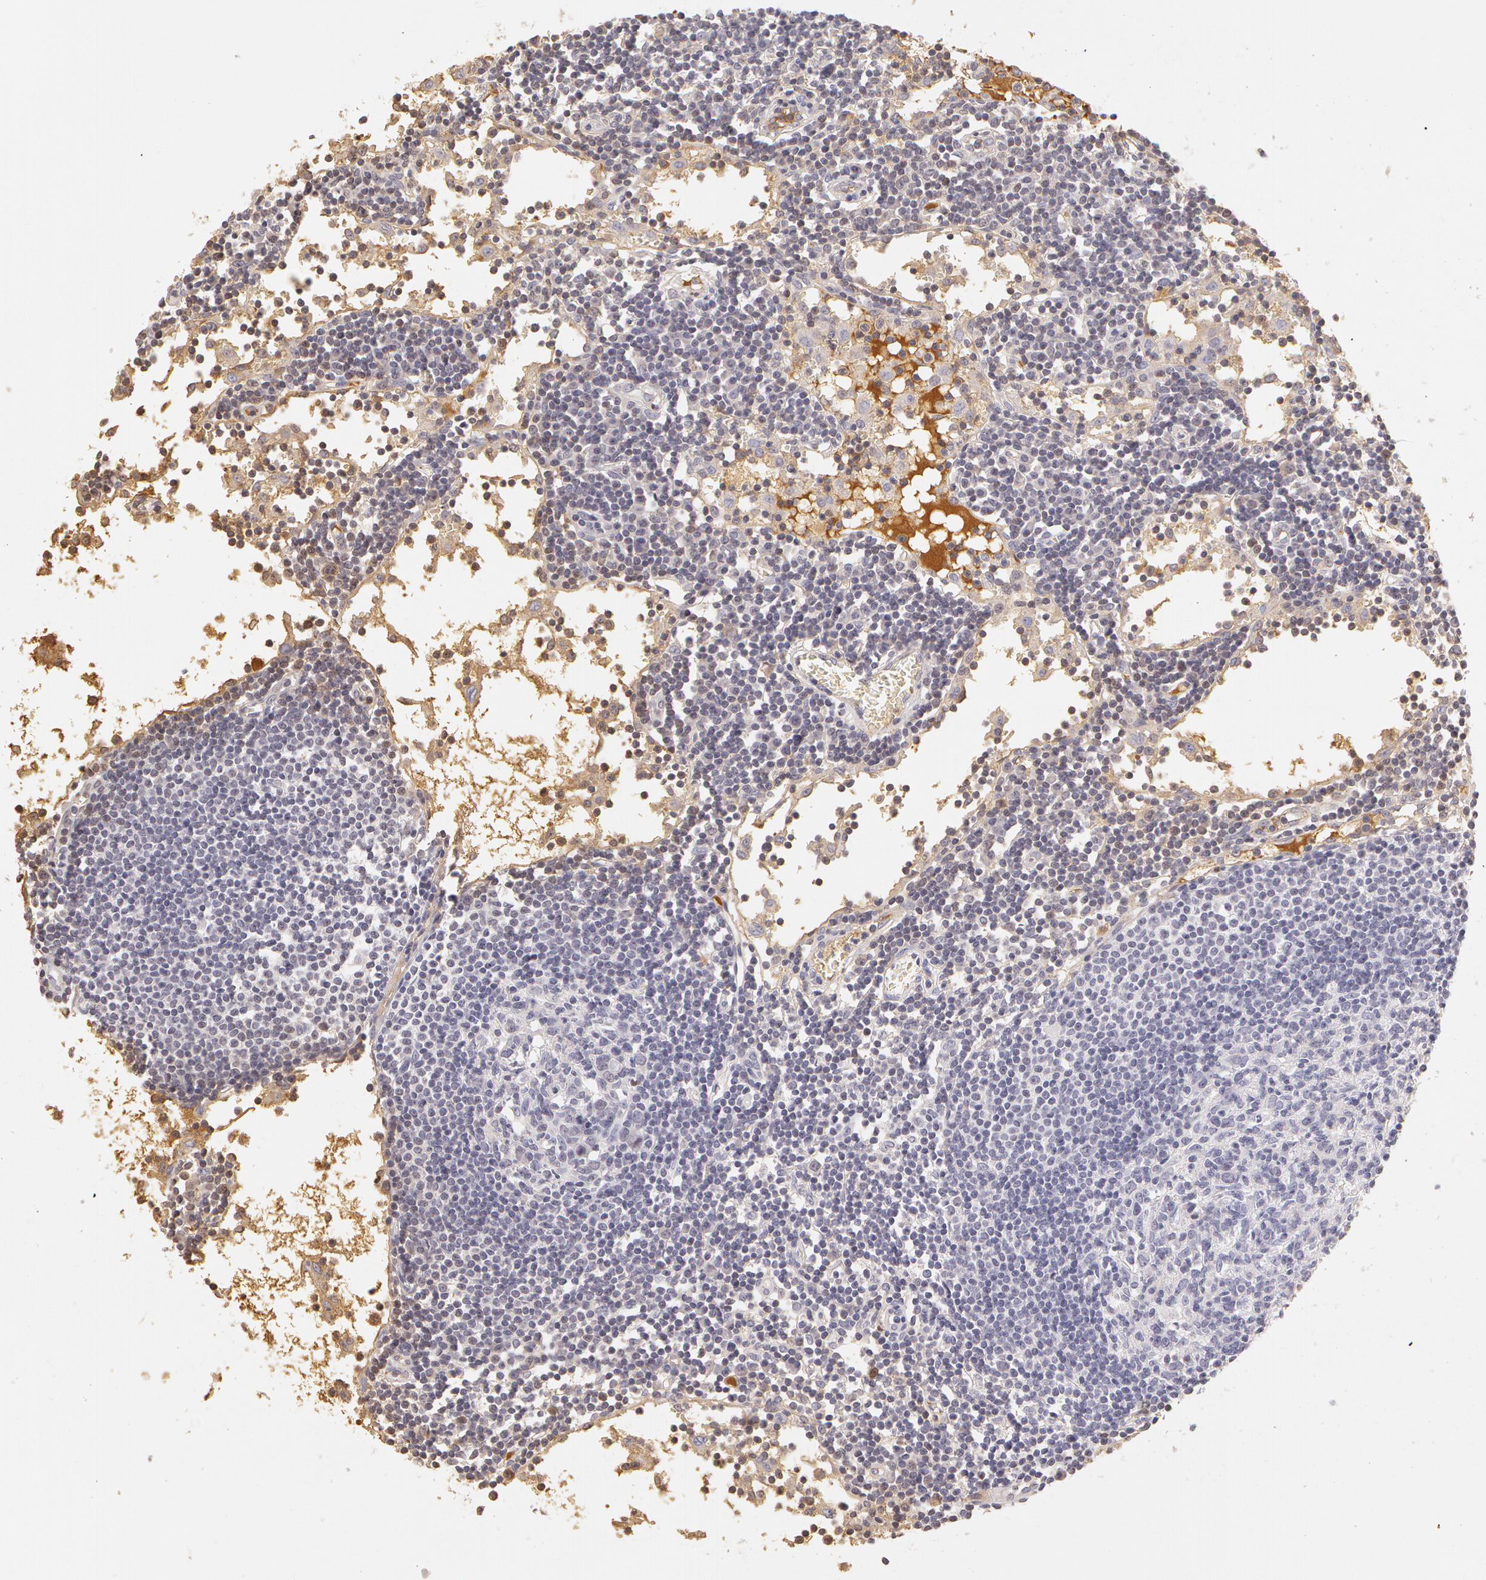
{"staining": {"intensity": "negative", "quantity": "none", "location": "none"}, "tissue": "lymph node", "cell_type": "Germinal center cells", "image_type": "normal", "snomed": [{"axis": "morphology", "description": "Normal tissue, NOS"}, {"axis": "topography", "description": "Lymph node"}], "caption": "Immunohistochemical staining of benign lymph node displays no significant positivity in germinal center cells. Brightfield microscopy of immunohistochemistry stained with DAB (3,3'-diaminobenzidine) (brown) and hematoxylin (blue), captured at high magnification.", "gene": "AHSG", "patient": {"sex": "female", "age": 55}}